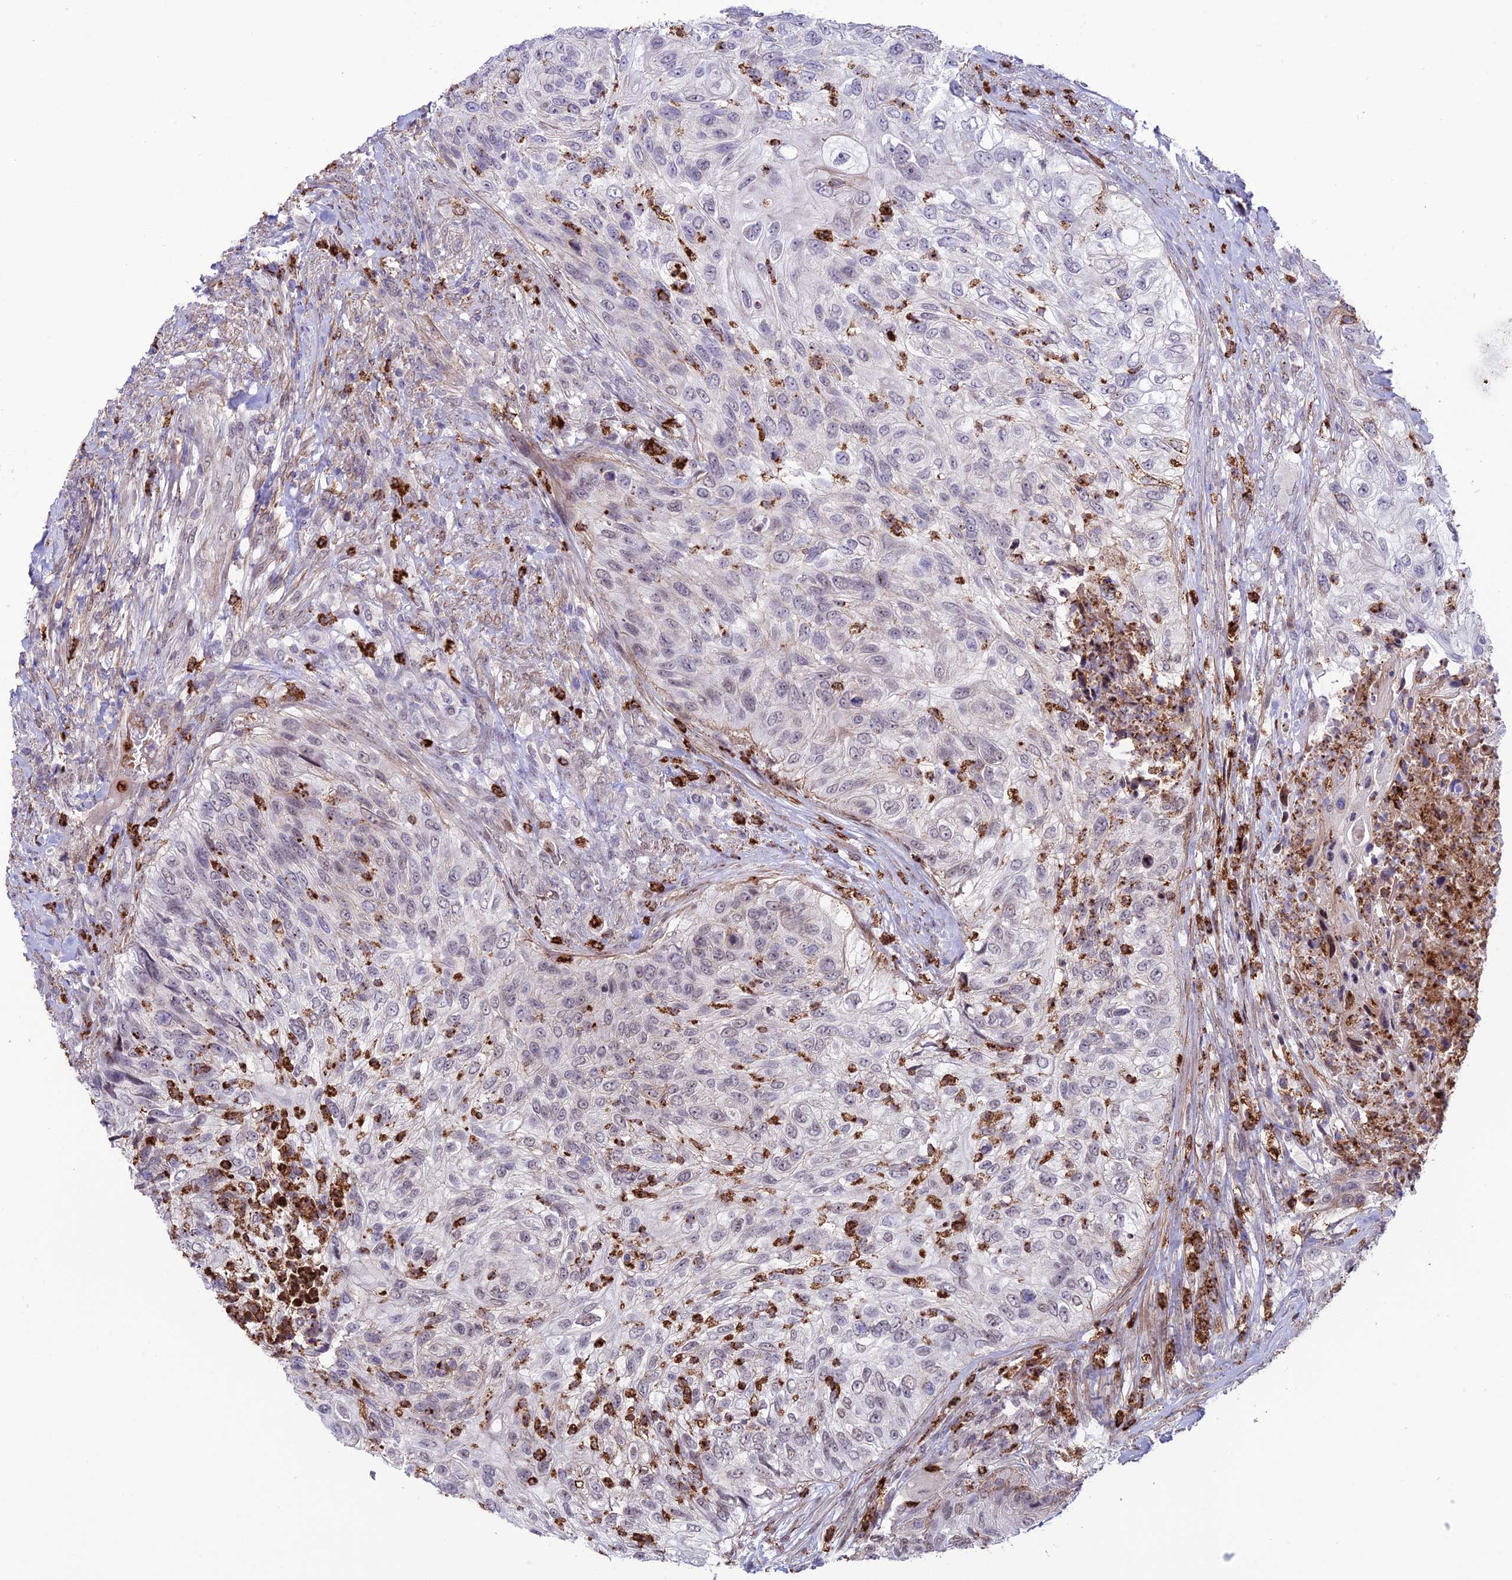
{"staining": {"intensity": "negative", "quantity": "none", "location": "none"}, "tissue": "urothelial cancer", "cell_type": "Tumor cells", "image_type": "cancer", "snomed": [{"axis": "morphology", "description": "Urothelial carcinoma, High grade"}, {"axis": "topography", "description": "Urinary bladder"}], "caption": "Protein analysis of urothelial carcinoma (high-grade) displays no significant expression in tumor cells.", "gene": "COL6A6", "patient": {"sex": "female", "age": 60}}